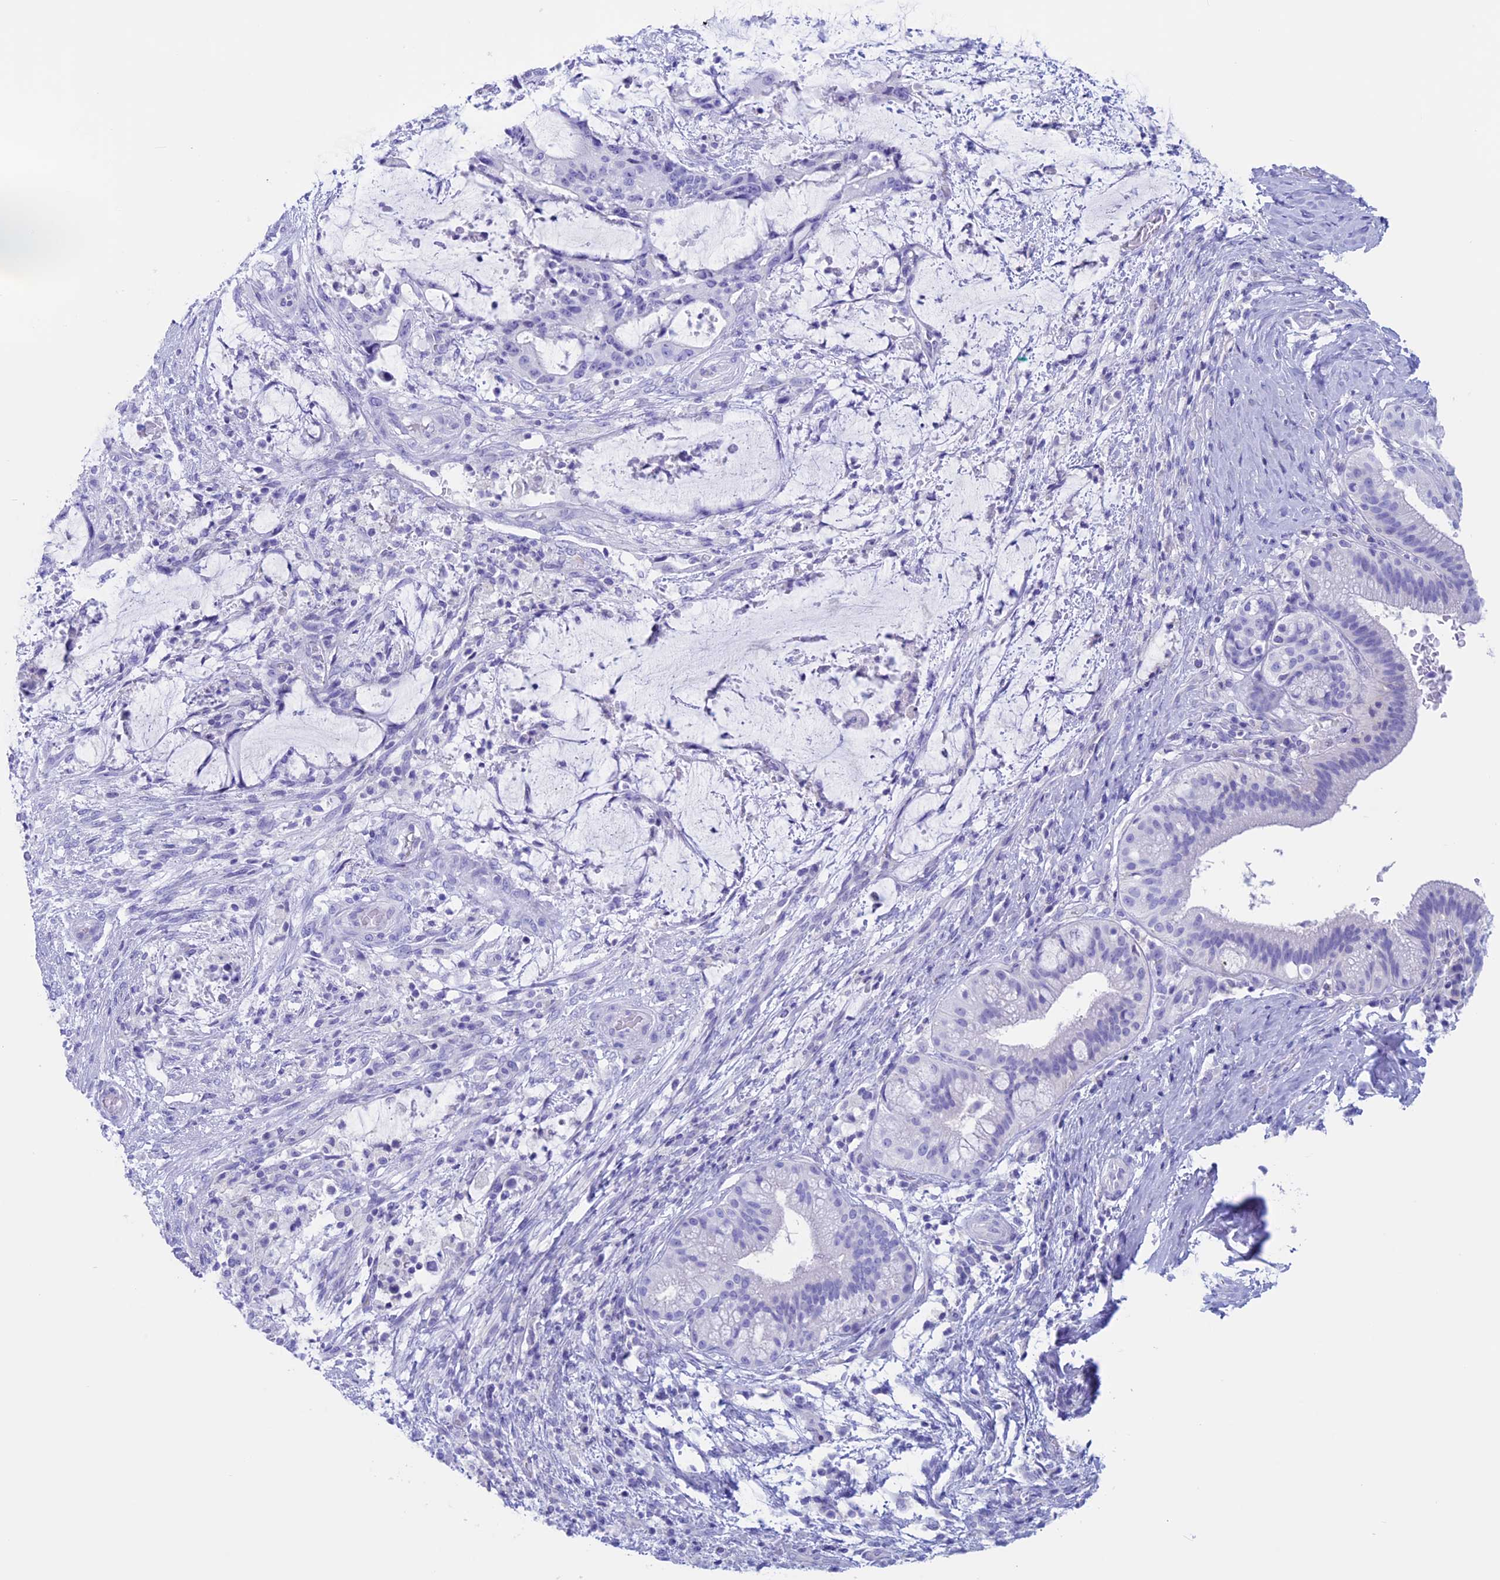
{"staining": {"intensity": "negative", "quantity": "none", "location": "none"}, "tissue": "liver cancer", "cell_type": "Tumor cells", "image_type": "cancer", "snomed": [{"axis": "morphology", "description": "Normal tissue, NOS"}, {"axis": "morphology", "description": "Cholangiocarcinoma"}, {"axis": "topography", "description": "Liver"}, {"axis": "topography", "description": "Peripheral nerve tissue"}], "caption": "A histopathology image of human liver cancer (cholangiocarcinoma) is negative for staining in tumor cells. (Immunohistochemistry (ihc), brightfield microscopy, high magnification).", "gene": "RP1", "patient": {"sex": "female", "age": 73}}